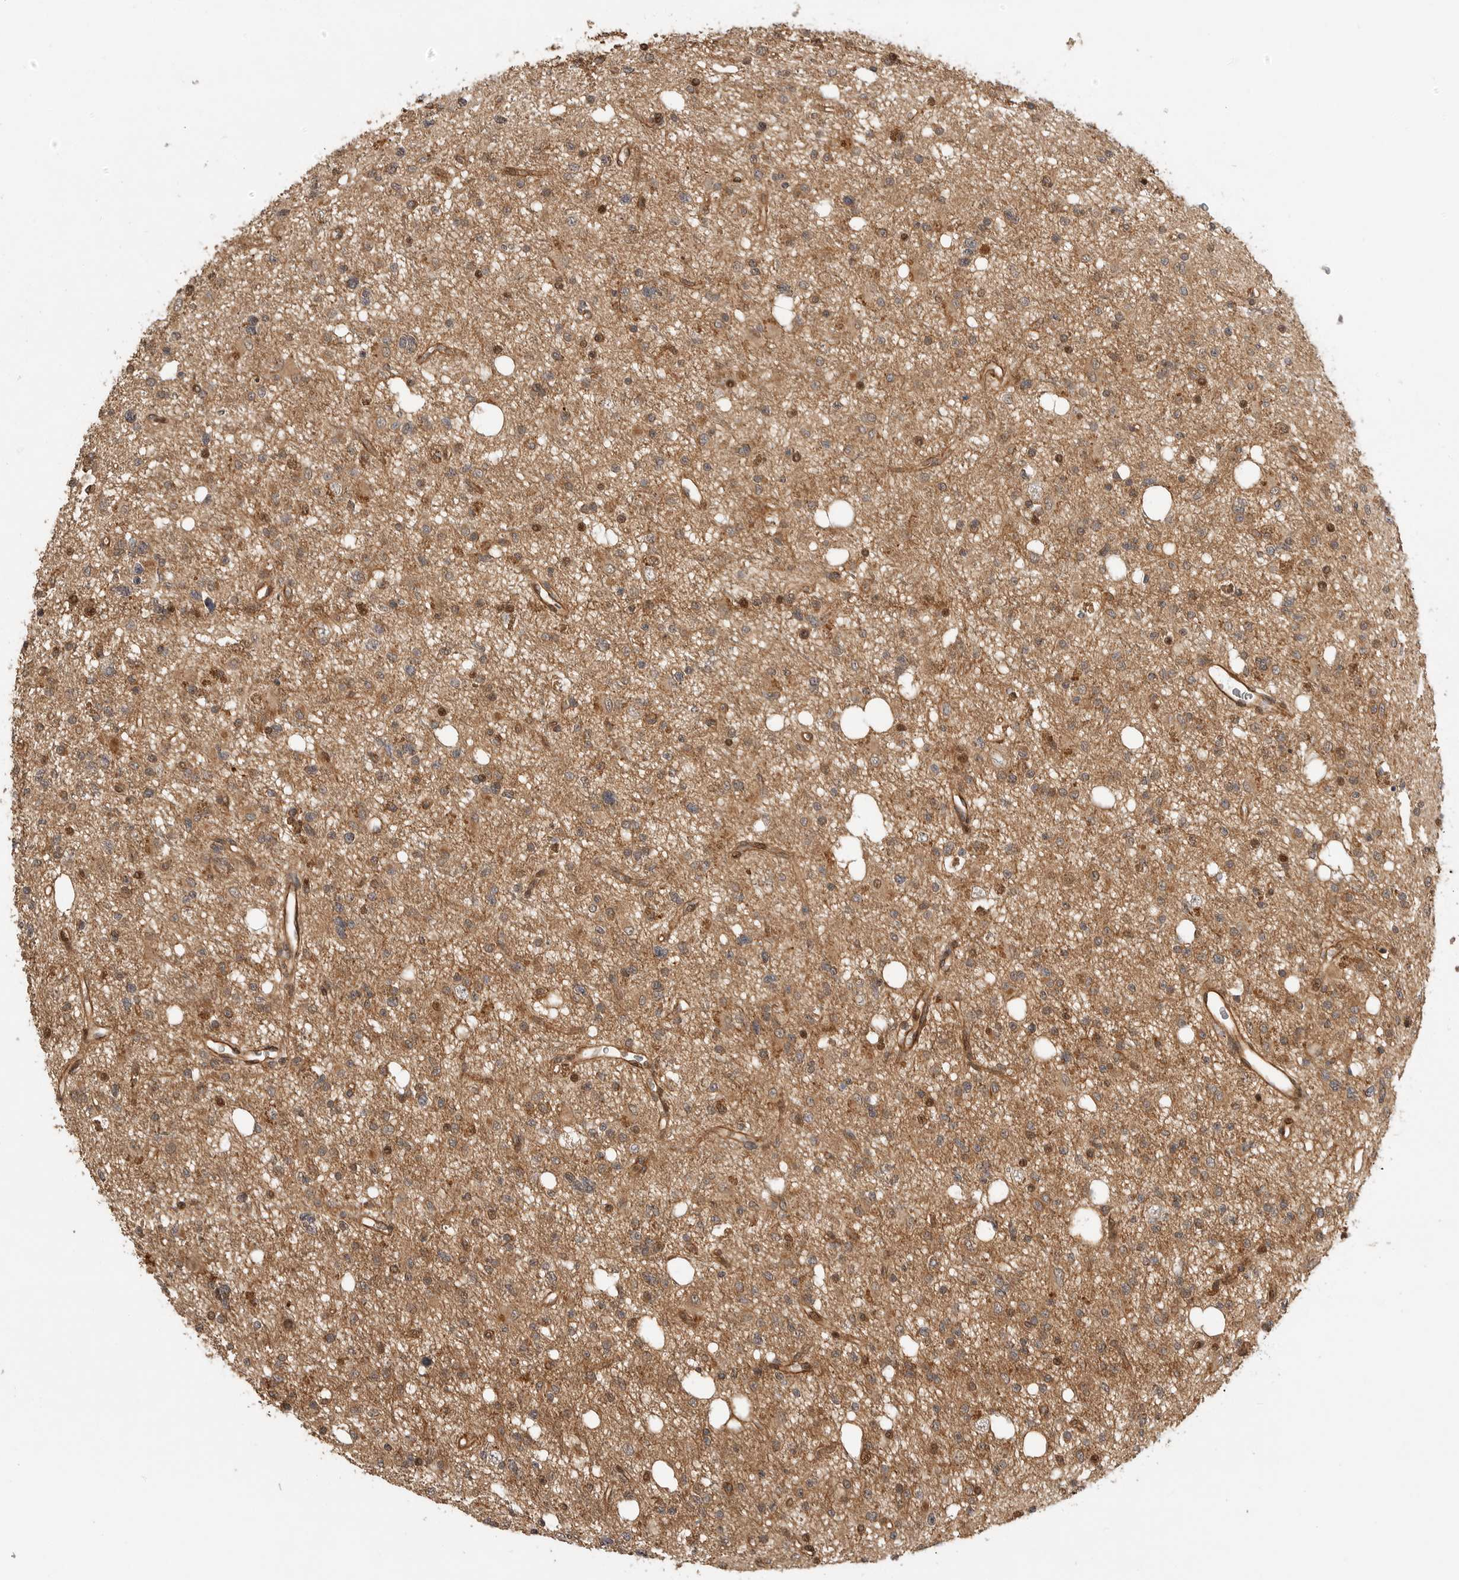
{"staining": {"intensity": "weak", "quantity": ">75%", "location": "cytoplasmic/membranous"}, "tissue": "glioma", "cell_type": "Tumor cells", "image_type": "cancer", "snomed": [{"axis": "morphology", "description": "Glioma, malignant, High grade"}, {"axis": "topography", "description": "Brain"}], "caption": "Immunohistochemistry histopathology image of neoplastic tissue: high-grade glioma (malignant) stained using IHC displays low levels of weak protein expression localized specifically in the cytoplasmic/membranous of tumor cells, appearing as a cytoplasmic/membranous brown color.", "gene": "ADPRS", "patient": {"sex": "female", "age": 62}}